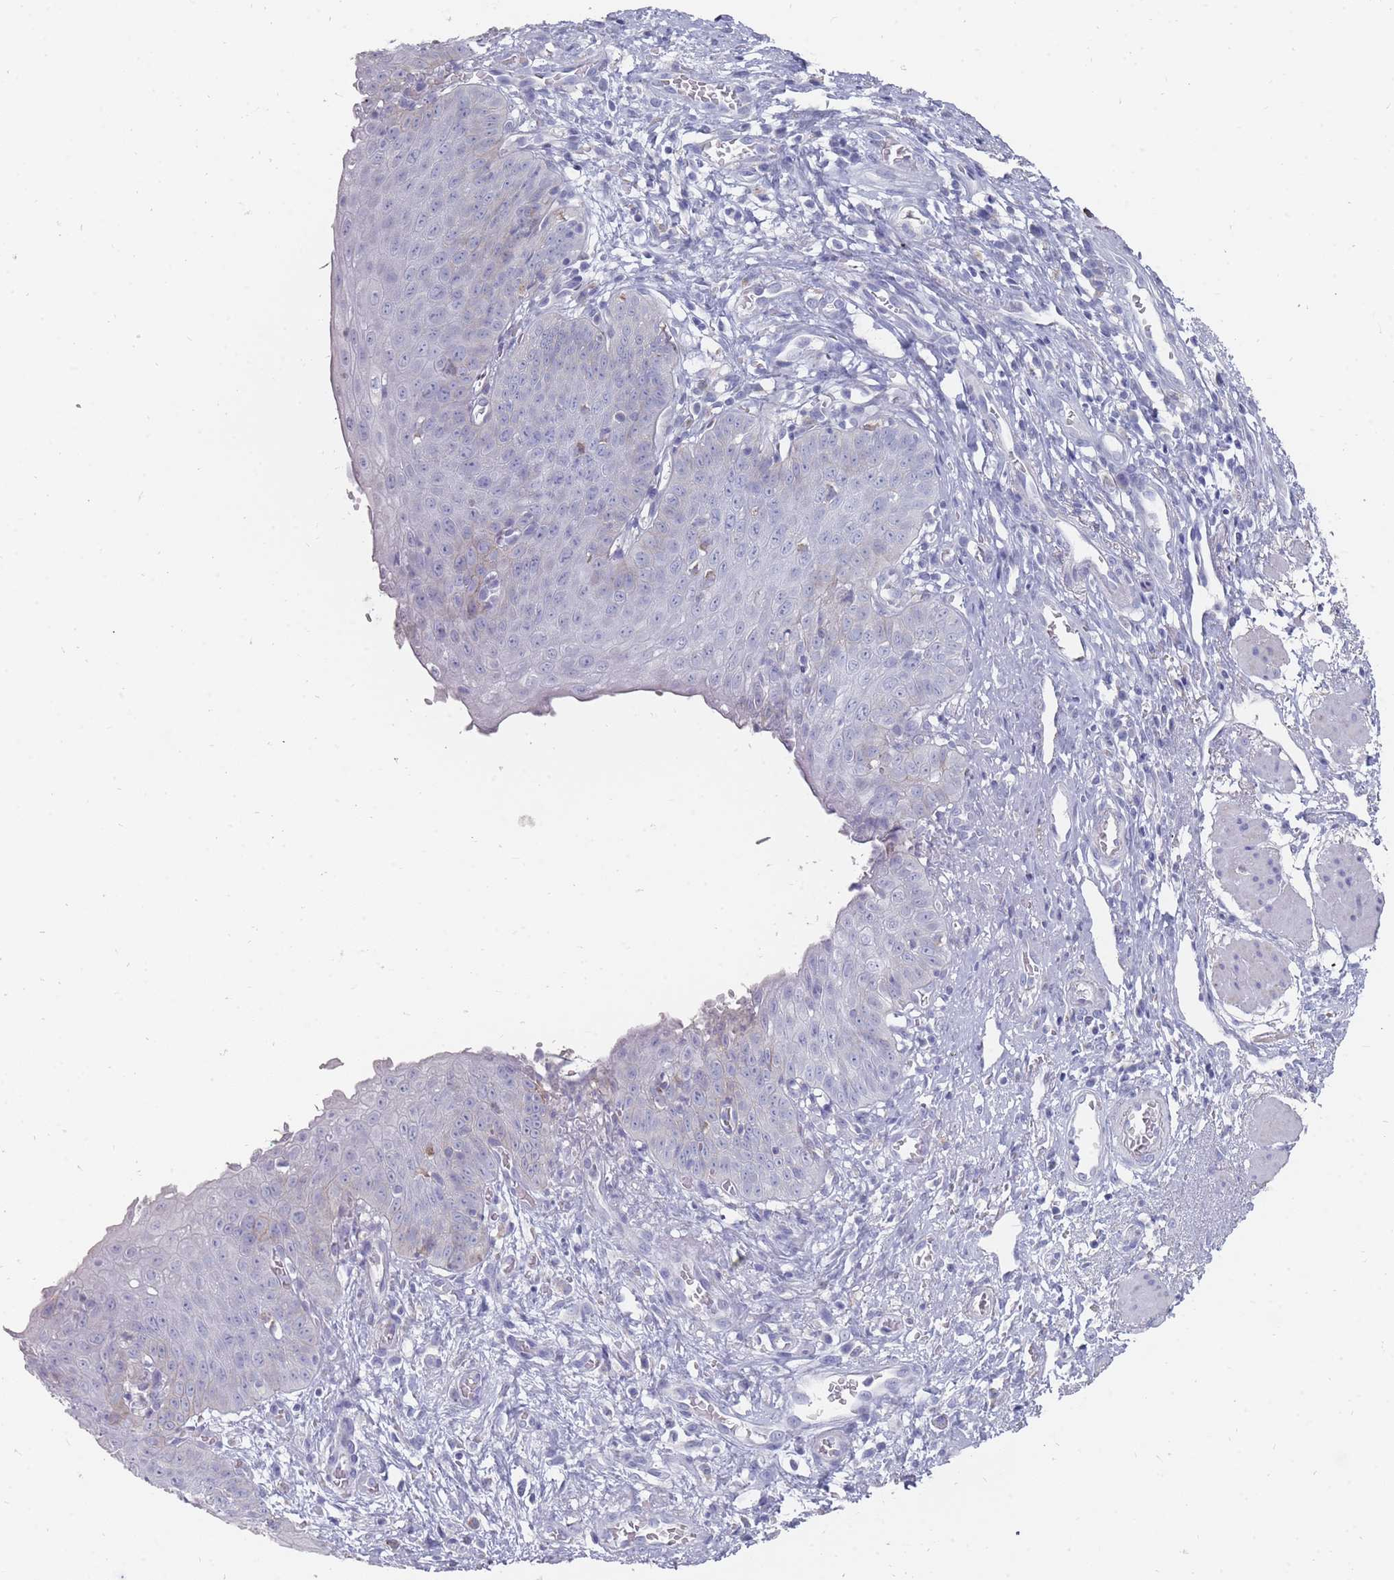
{"staining": {"intensity": "negative", "quantity": "none", "location": "none"}, "tissue": "esophagus", "cell_type": "Squamous epithelial cells", "image_type": "normal", "snomed": [{"axis": "morphology", "description": "Normal tissue, NOS"}, {"axis": "topography", "description": "Esophagus"}], "caption": "An immunohistochemistry (IHC) micrograph of benign esophagus is shown. There is no staining in squamous epithelial cells of esophagus. Nuclei are stained in blue.", "gene": "OTULINL", "patient": {"sex": "male", "age": 71}}